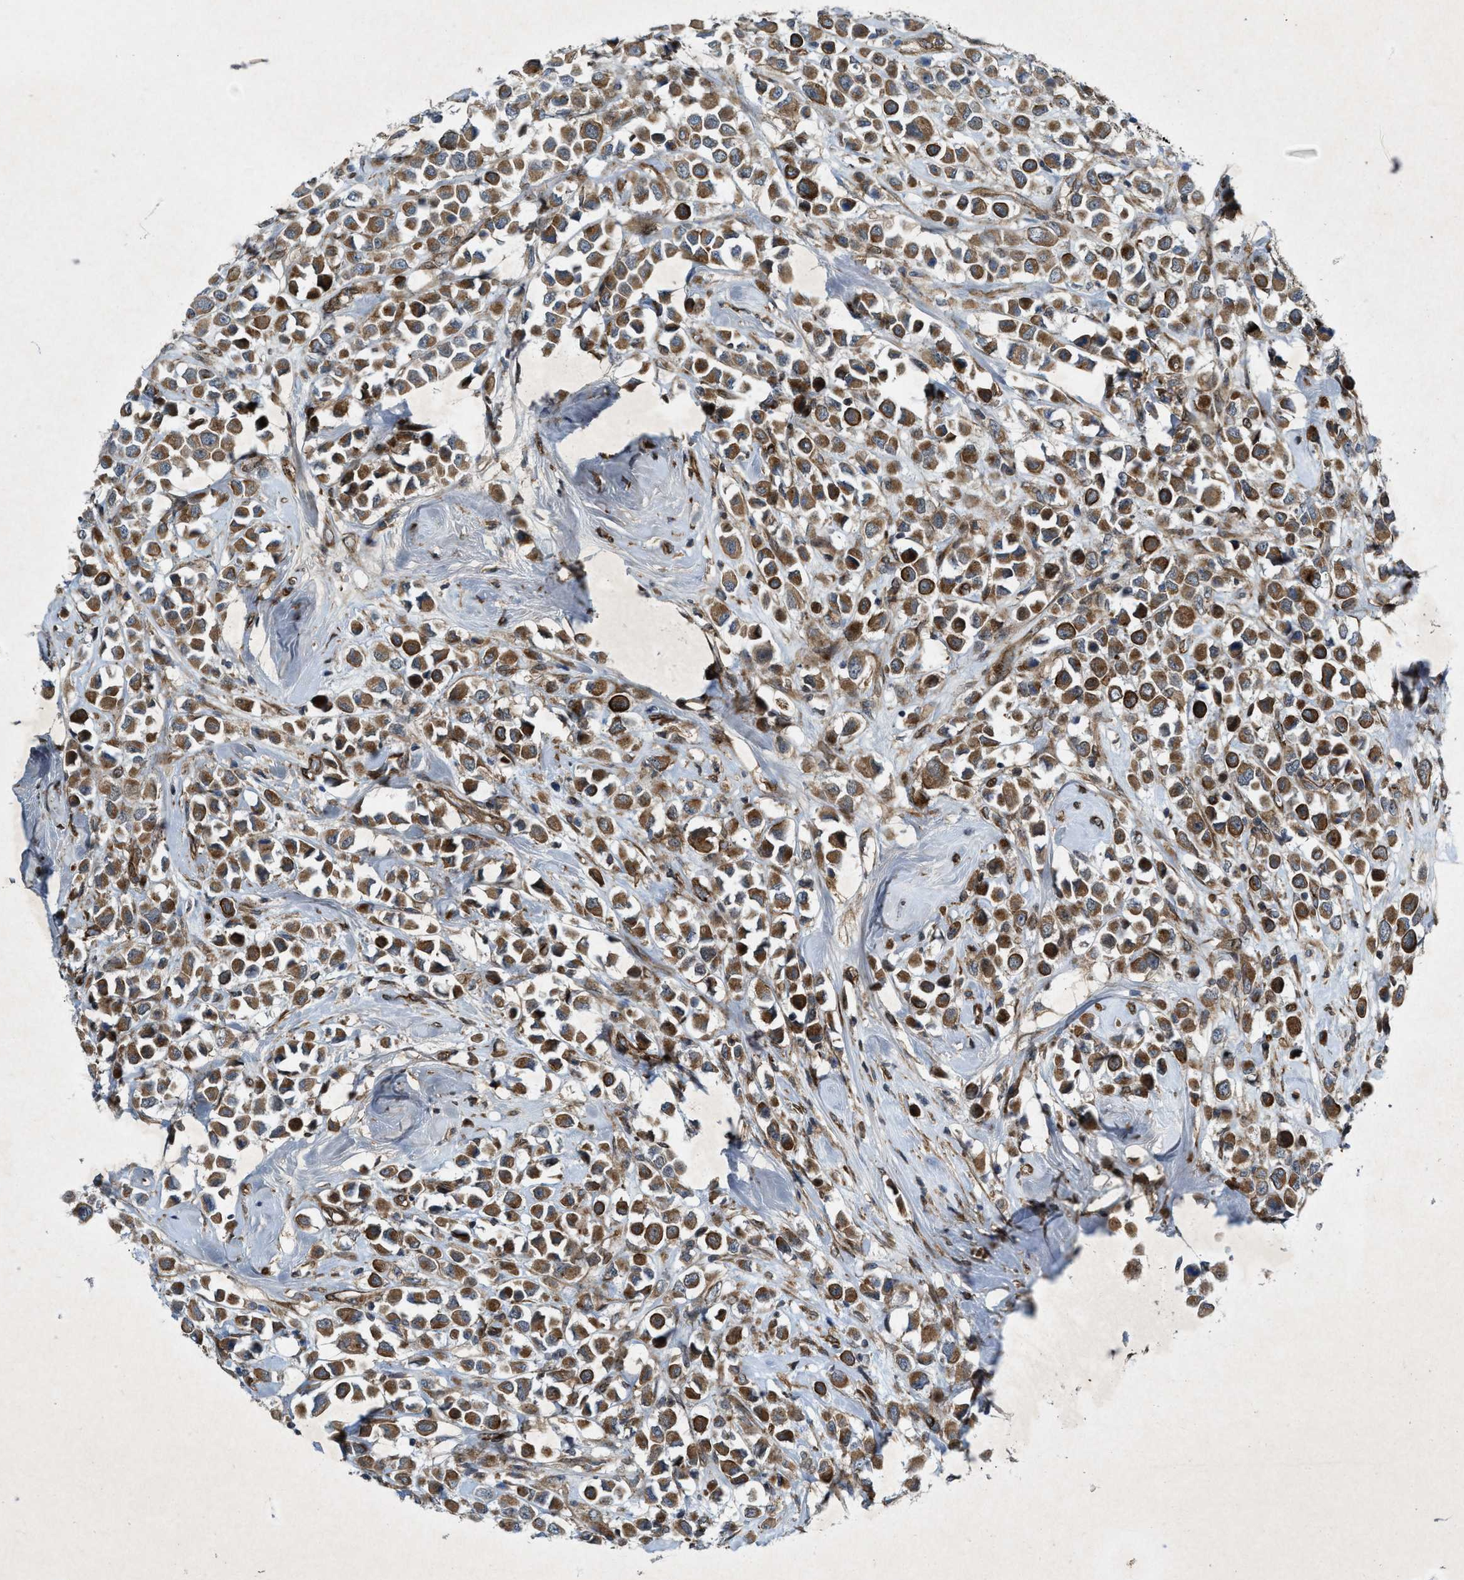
{"staining": {"intensity": "moderate", "quantity": ">75%", "location": "cytoplasmic/membranous"}, "tissue": "breast cancer", "cell_type": "Tumor cells", "image_type": "cancer", "snomed": [{"axis": "morphology", "description": "Duct carcinoma"}, {"axis": "topography", "description": "Breast"}], "caption": "High-magnification brightfield microscopy of breast cancer stained with DAB (brown) and counterstained with hematoxylin (blue). tumor cells exhibit moderate cytoplasmic/membranous staining is present in approximately>75% of cells.", "gene": "URGCP", "patient": {"sex": "female", "age": 61}}